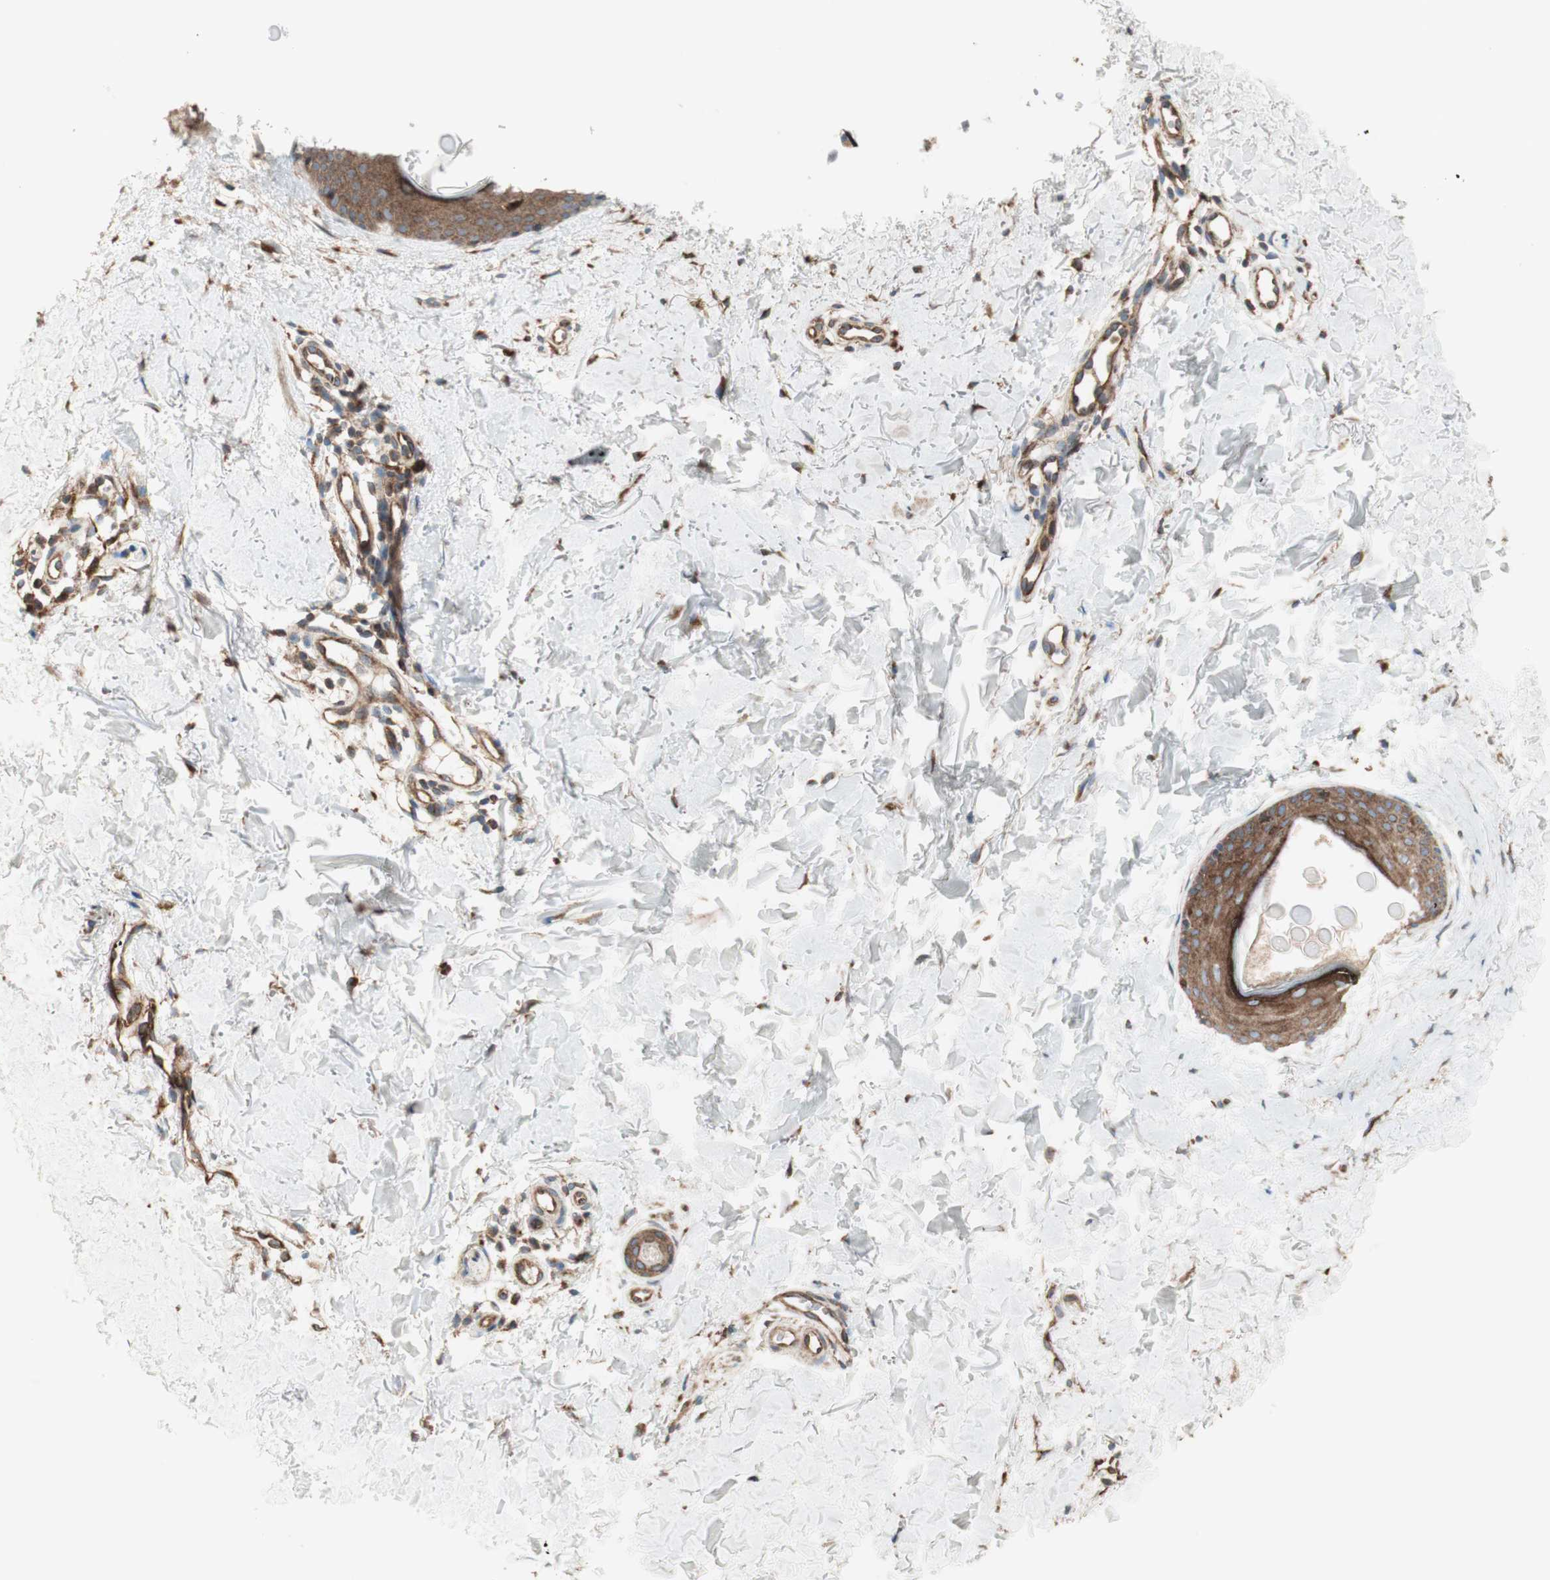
{"staining": {"intensity": "moderate", "quantity": "25%-75%", "location": "cytoplasmic/membranous"}, "tissue": "skin", "cell_type": "Fibroblasts", "image_type": "normal", "snomed": [{"axis": "morphology", "description": "Normal tissue, NOS"}, {"axis": "topography", "description": "Skin"}], "caption": "Brown immunohistochemical staining in normal human skin reveals moderate cytoplasmic/membranous positivity in approximately 25%-75% of fibroblasts. The protein of interest is shown in brown color, while the nuclei are stained blue.", "gene": "RAB5A", "patient": {"sex": "female", "age": 56}}